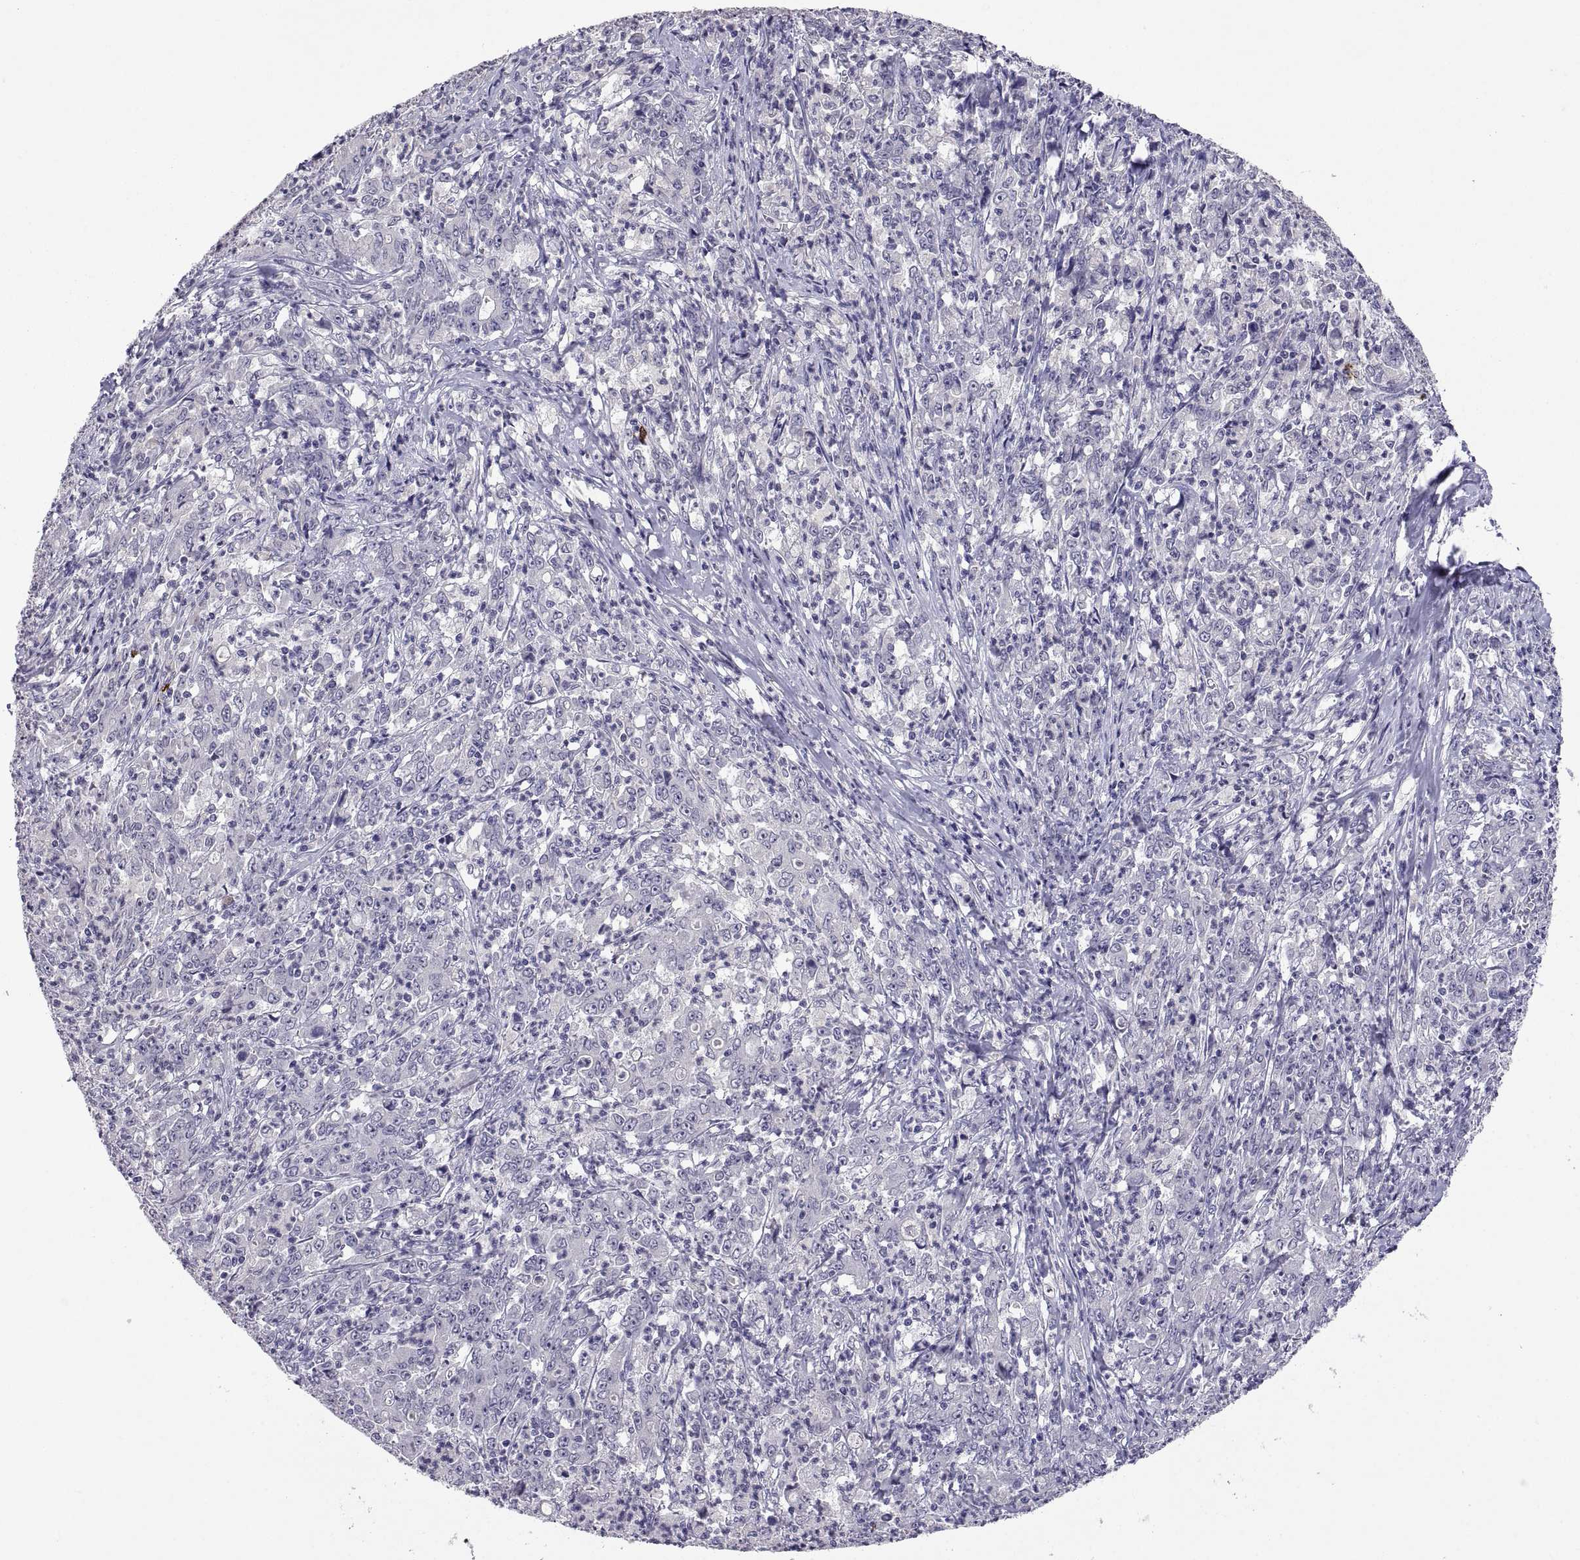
{"staining": {"intensity": "negative", "quantity": "none", "location": "none"}, "tissue": "stomach cancer", "cell_type": "Tumor cells", "image_type": "cancer", "snomed": [{"axis": "morphology", "description": "Adenocarcinoma, NOS"}, {"axis": "topography", "description": "Stomach, lower"}], "caption": "High power microscopy photomicrograph of an IHC micrograph of stomach cancer (adenocarcinoma), revealing no significant staining in tumor cells.", "gene": "MS4A1", "patient": {"sex": "female", "age": 71}}